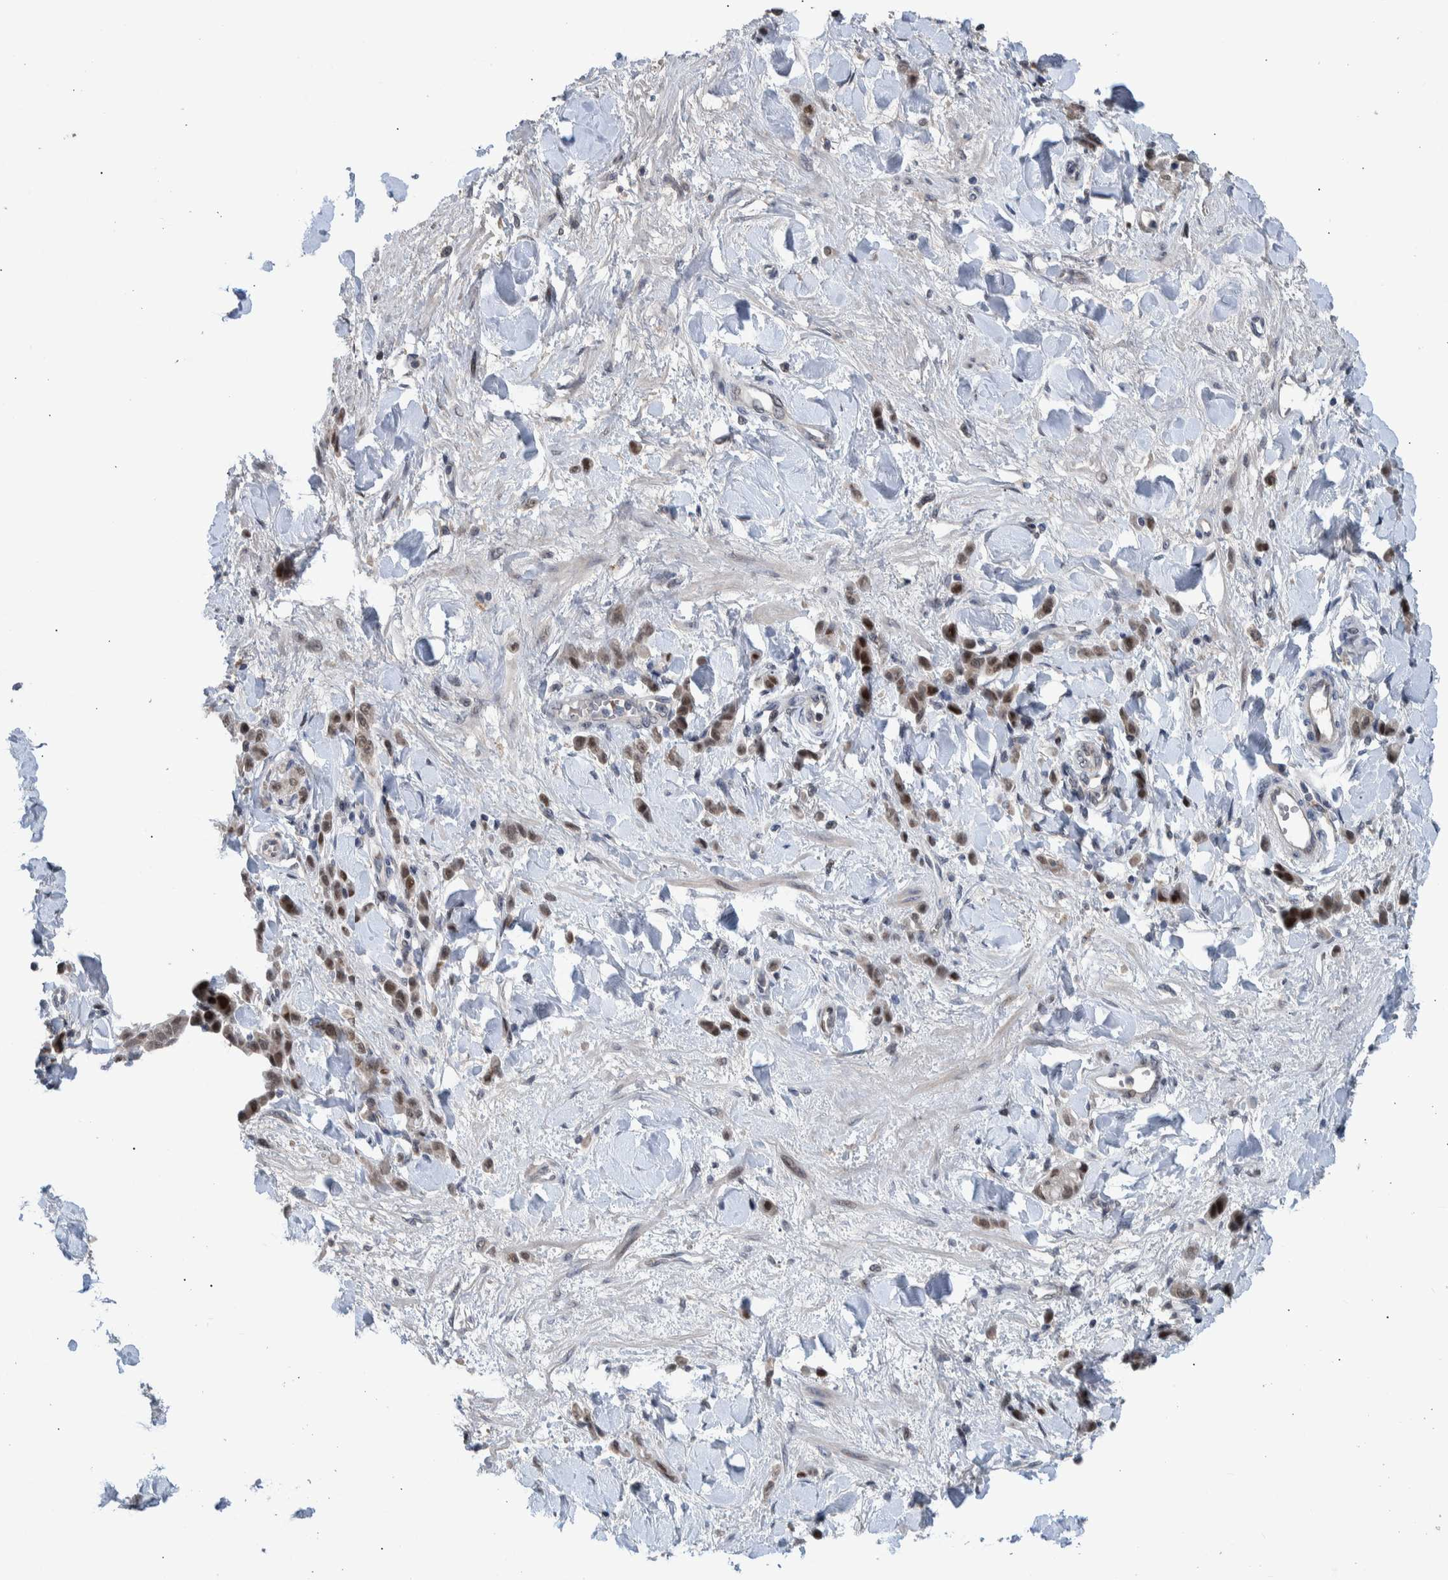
{"staining": {"intensity": "moderate", "quantity": ">75%", "location": "nuclear"}, "tissue": "stomach cancer", "cell_type": "Tumor cells", "image_type": "cancer", "snomed": [{"axis": "morphology", "description": "Normal tissue, NOS"}, {"axis": "morphology", "description": "Adenocarcinoma, NOS"}, {"axis": "topography", "description": "Stomach"}], "caption": "Tumor cells display moderate nuclear positivity in about >75% of cells in adenocarcinoma (stomach). Nuclei are stained in blue.", "gene": "ESRP1", "patient": {"sex": "male", "age": 82}}